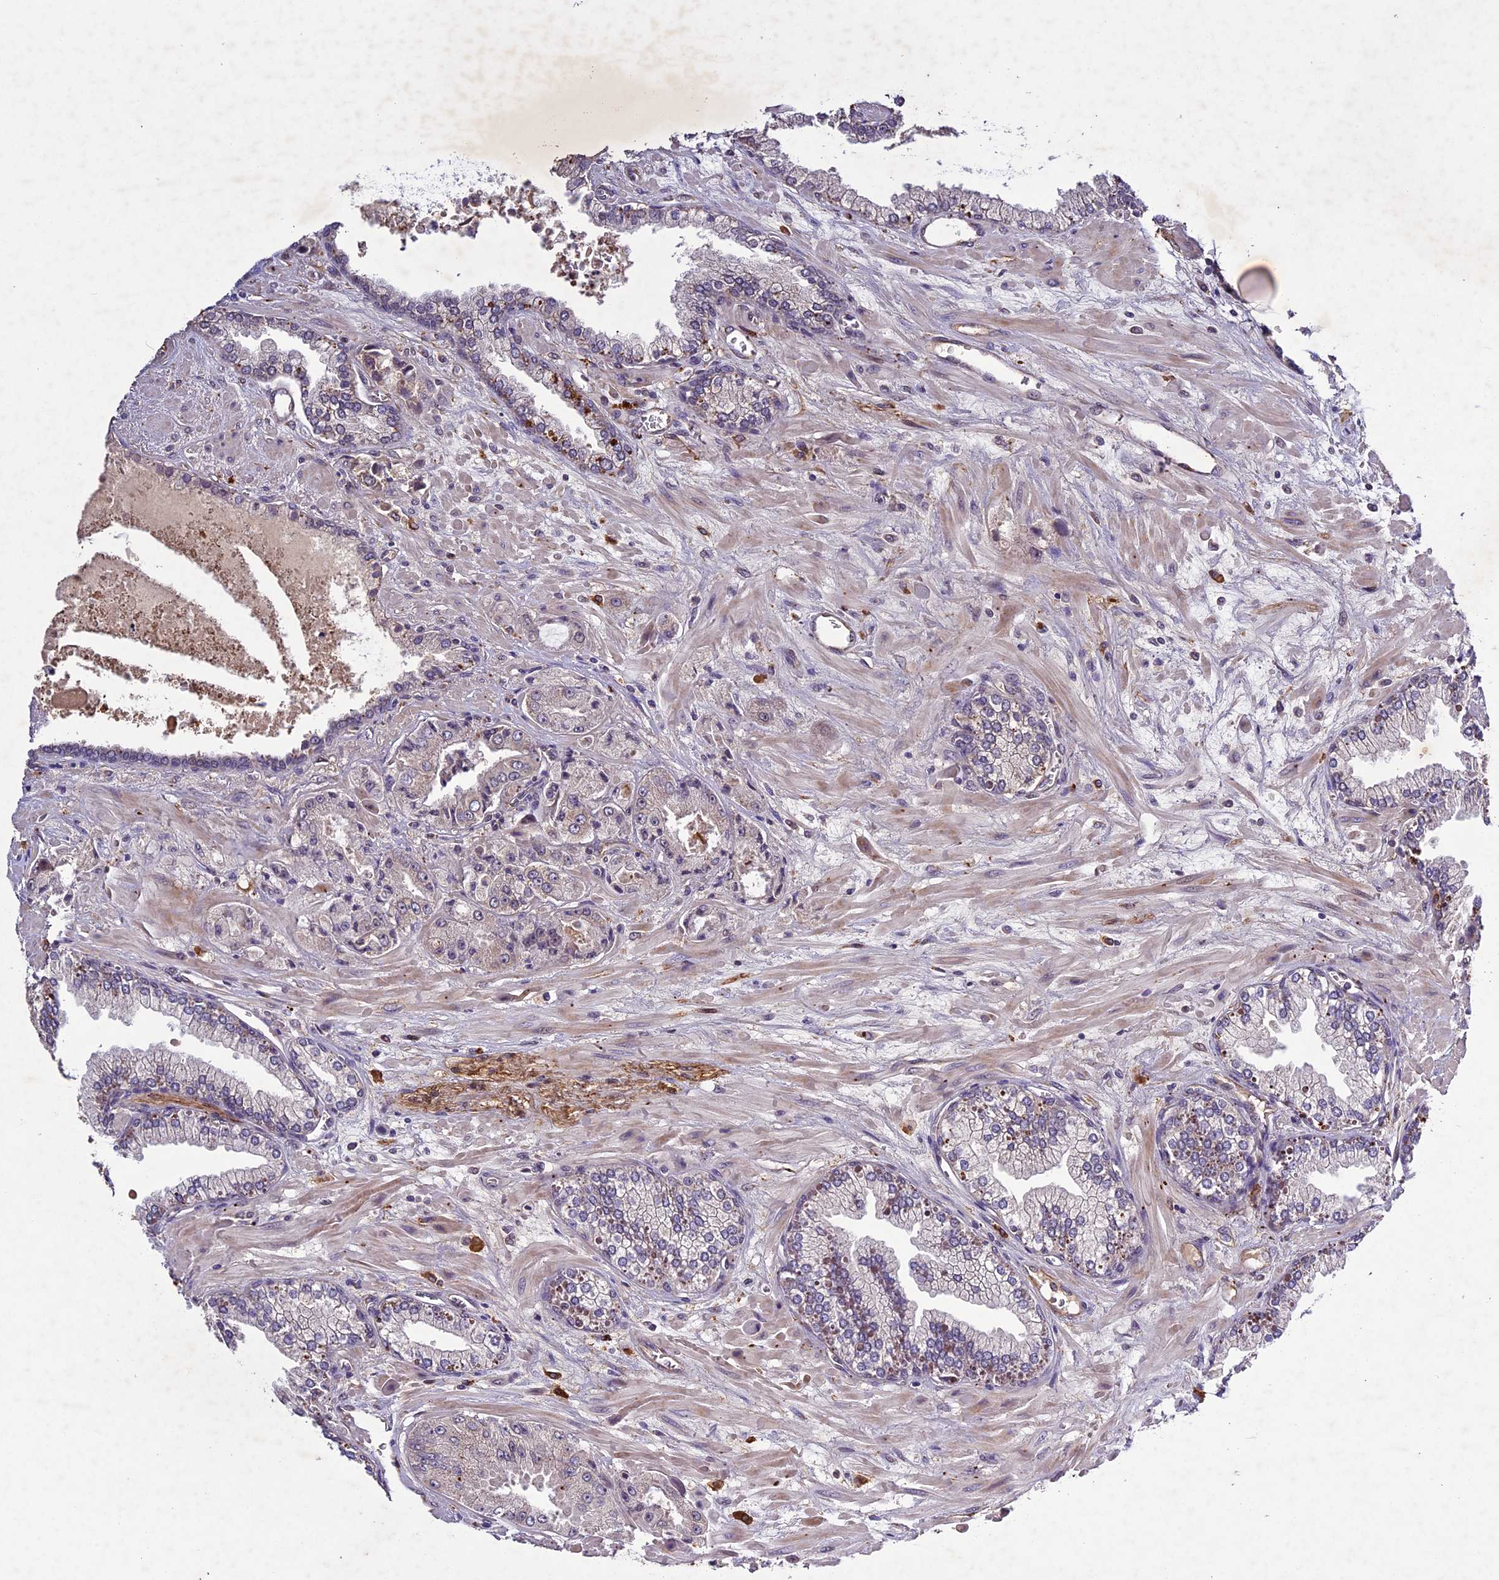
{"staining": {"intensity": "moderate", "quantity": "25%-75%", "location": "cytoplasmic/membranous"}, "tissue": "prostate cancer", "cell_type": "Tumor cells", "image_type": "cancer", "snomed": [{"axis": "morphology", "description": "Adenocarcinoma, High grade"}, {"axis": "topography", "description": "Prostate"}], "caption": "The immunohistochemical stain highlights moderate cytoplasmic/membranous expression in tumor cells of prostate high-grade adenocarcinoma tissue. The protein of interest is stained brown, and the nuclei are stained in blue (DAB (3,3'-diaminobenzidine) IHC with brightfield microscopy, high magnification).", "gene": "C3orf70", "patient": {"sex": "male", "age": 74}}